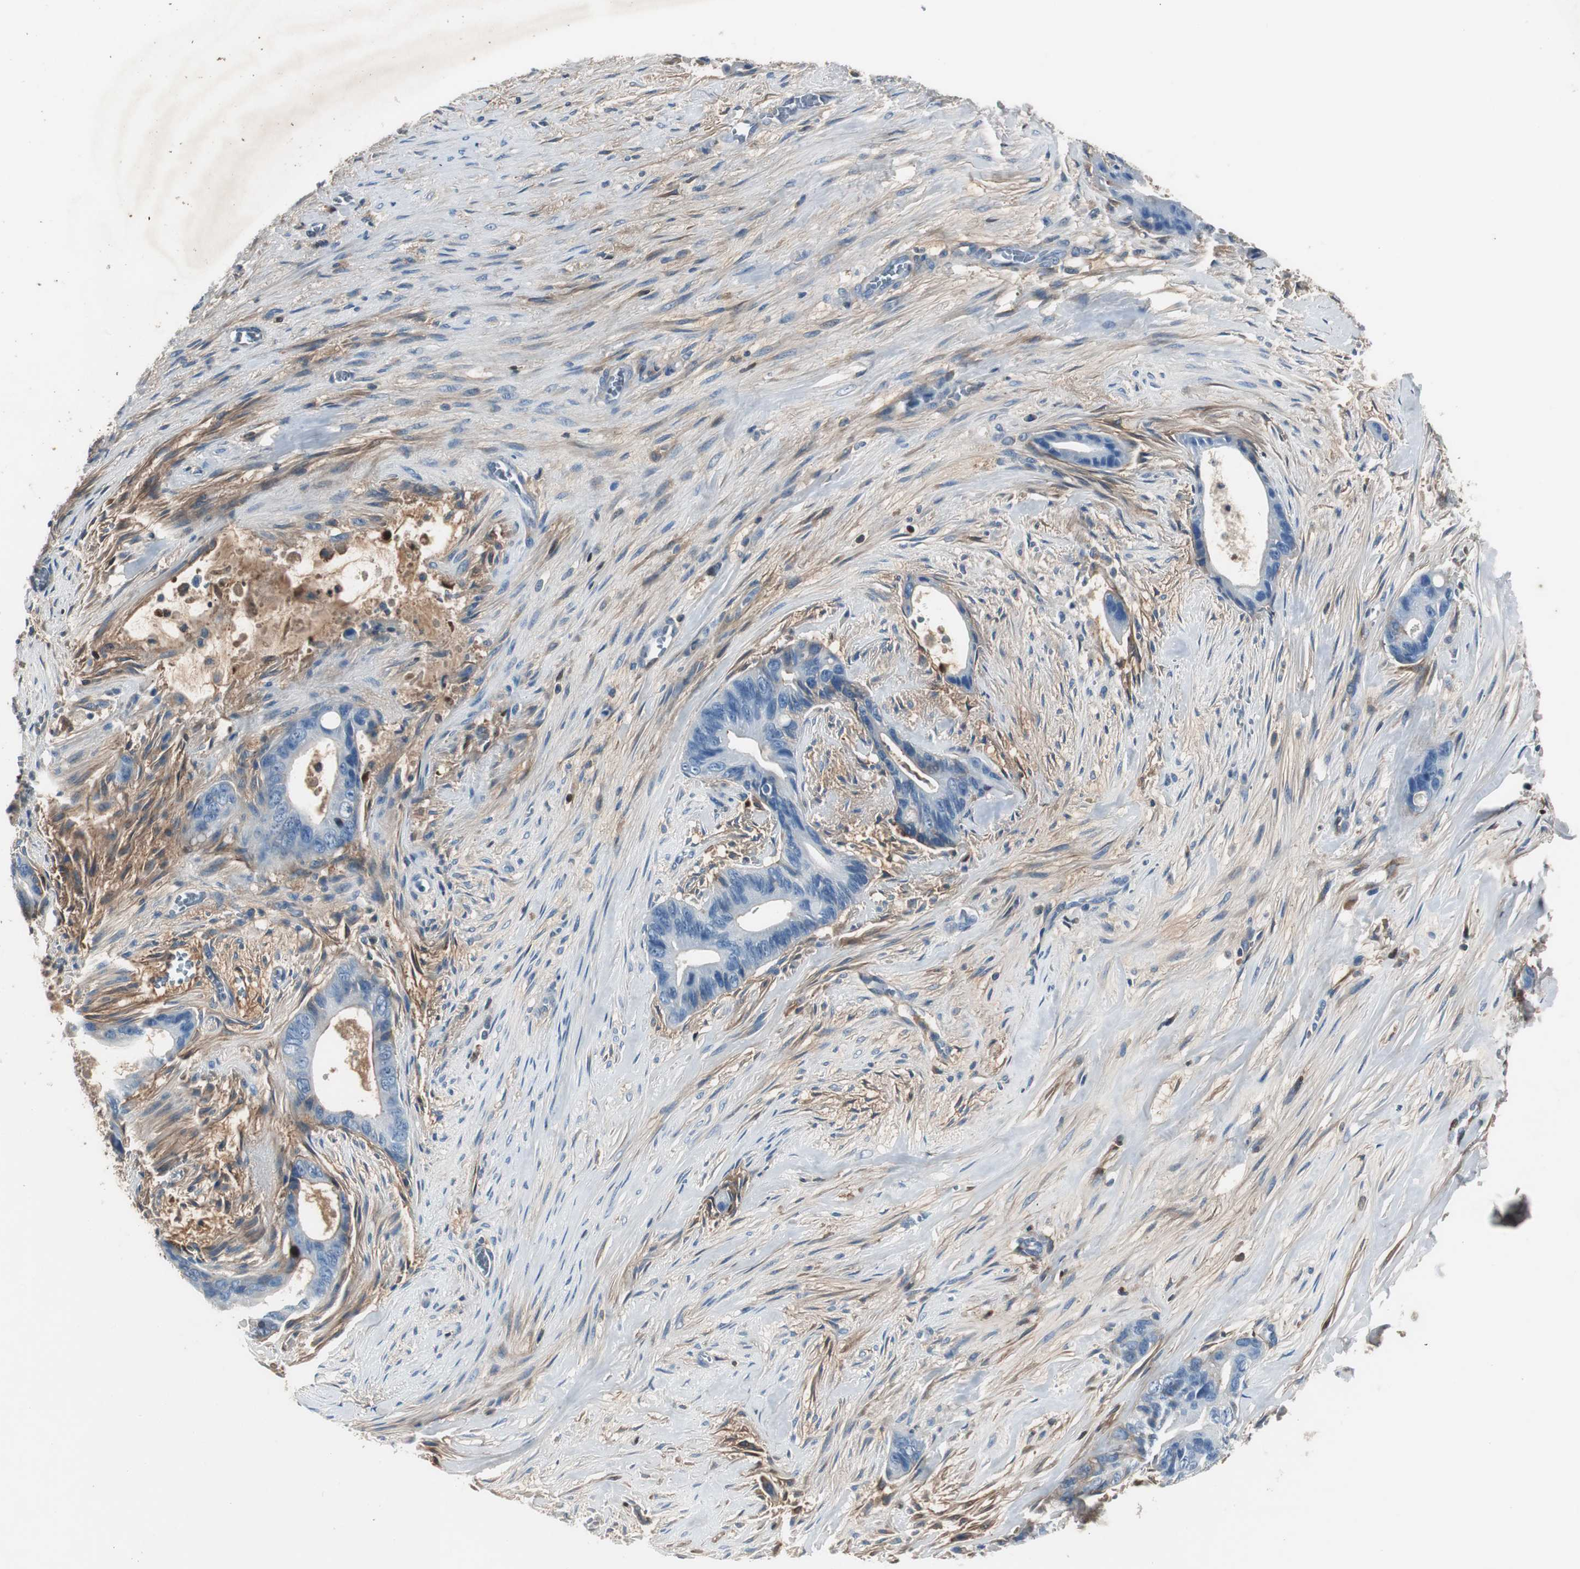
{"staining": {"intensity": "negative", "quantity": "none", "location": "none"}, "tissue": "liver cancer", "cell_type": "Tumor cells", "image_type": "cancer", "snomed": [{"axis": "morphology", "description": "Cholangiocarcinoma"}, {"axis": "topography", "description": "Liver"}], "caption": "IHC of human liver cholangiocarcinoma reveals no expression in tumor cells.", "gene": "SERPINF1", "patient": {"sex": "female", "age": 55}}